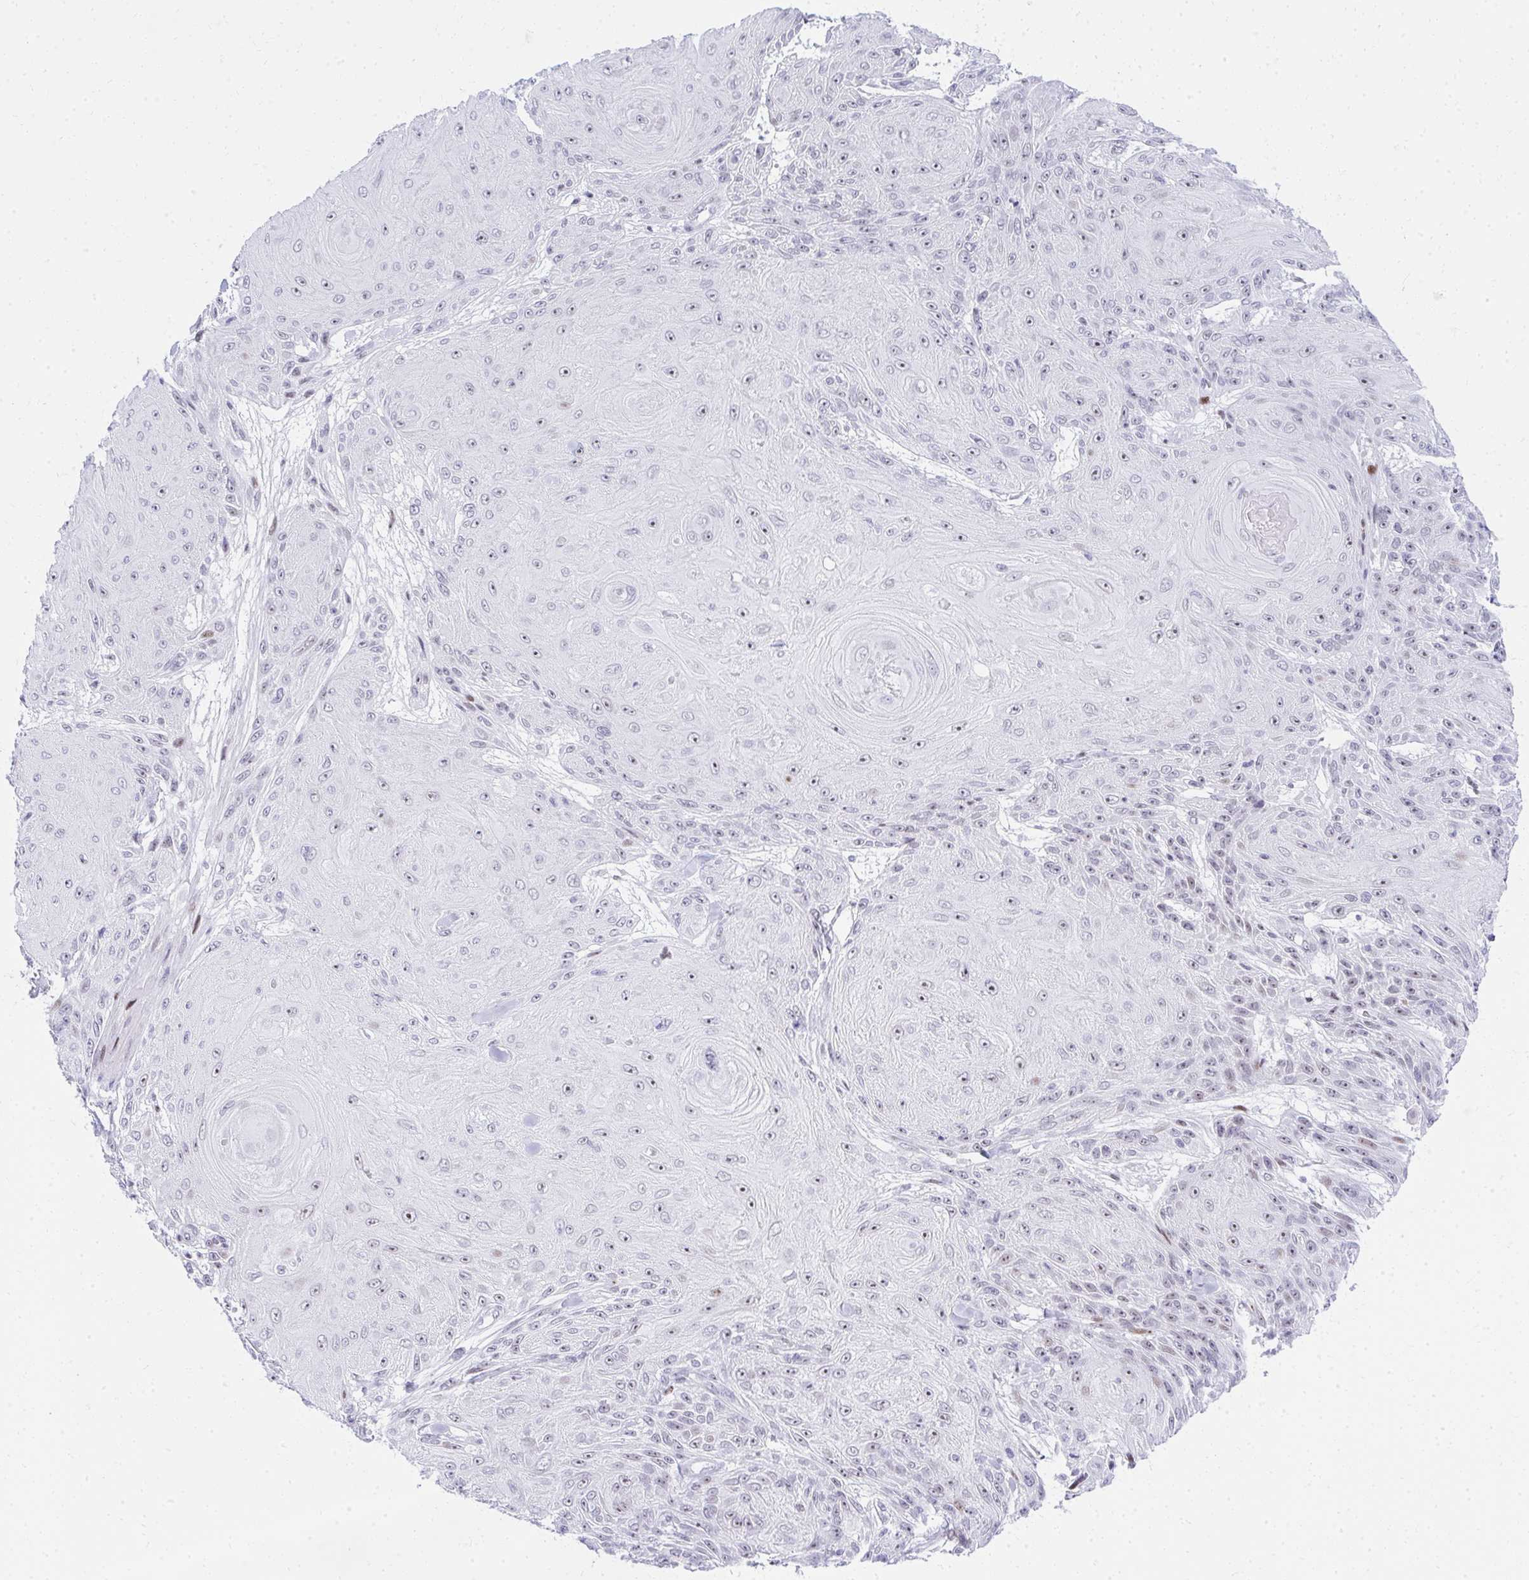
{"staining": {"intensity": "weak", "quantity": "25%-75%", "location": "nuclear"}, "tissue": "skin cancer", "cell_type": "Tumor cells", "image_type": "cancer", "snomed": [{"axis": "morphology", "description": "Squamous cell carcinoma, NOS"}, {"axis": "topography", "description": "Skin"}], "caption": "This image exhibits squamous cell carcinoma (skin) stained with immunohistochemistry (IHC) to label a protein in brown. The nuclear of tumor cells show weak positivity for the protein. Nuclei are counter-stained blue.", "gene": "GLDN", "patient": {"sex": "male", "age": 88}}